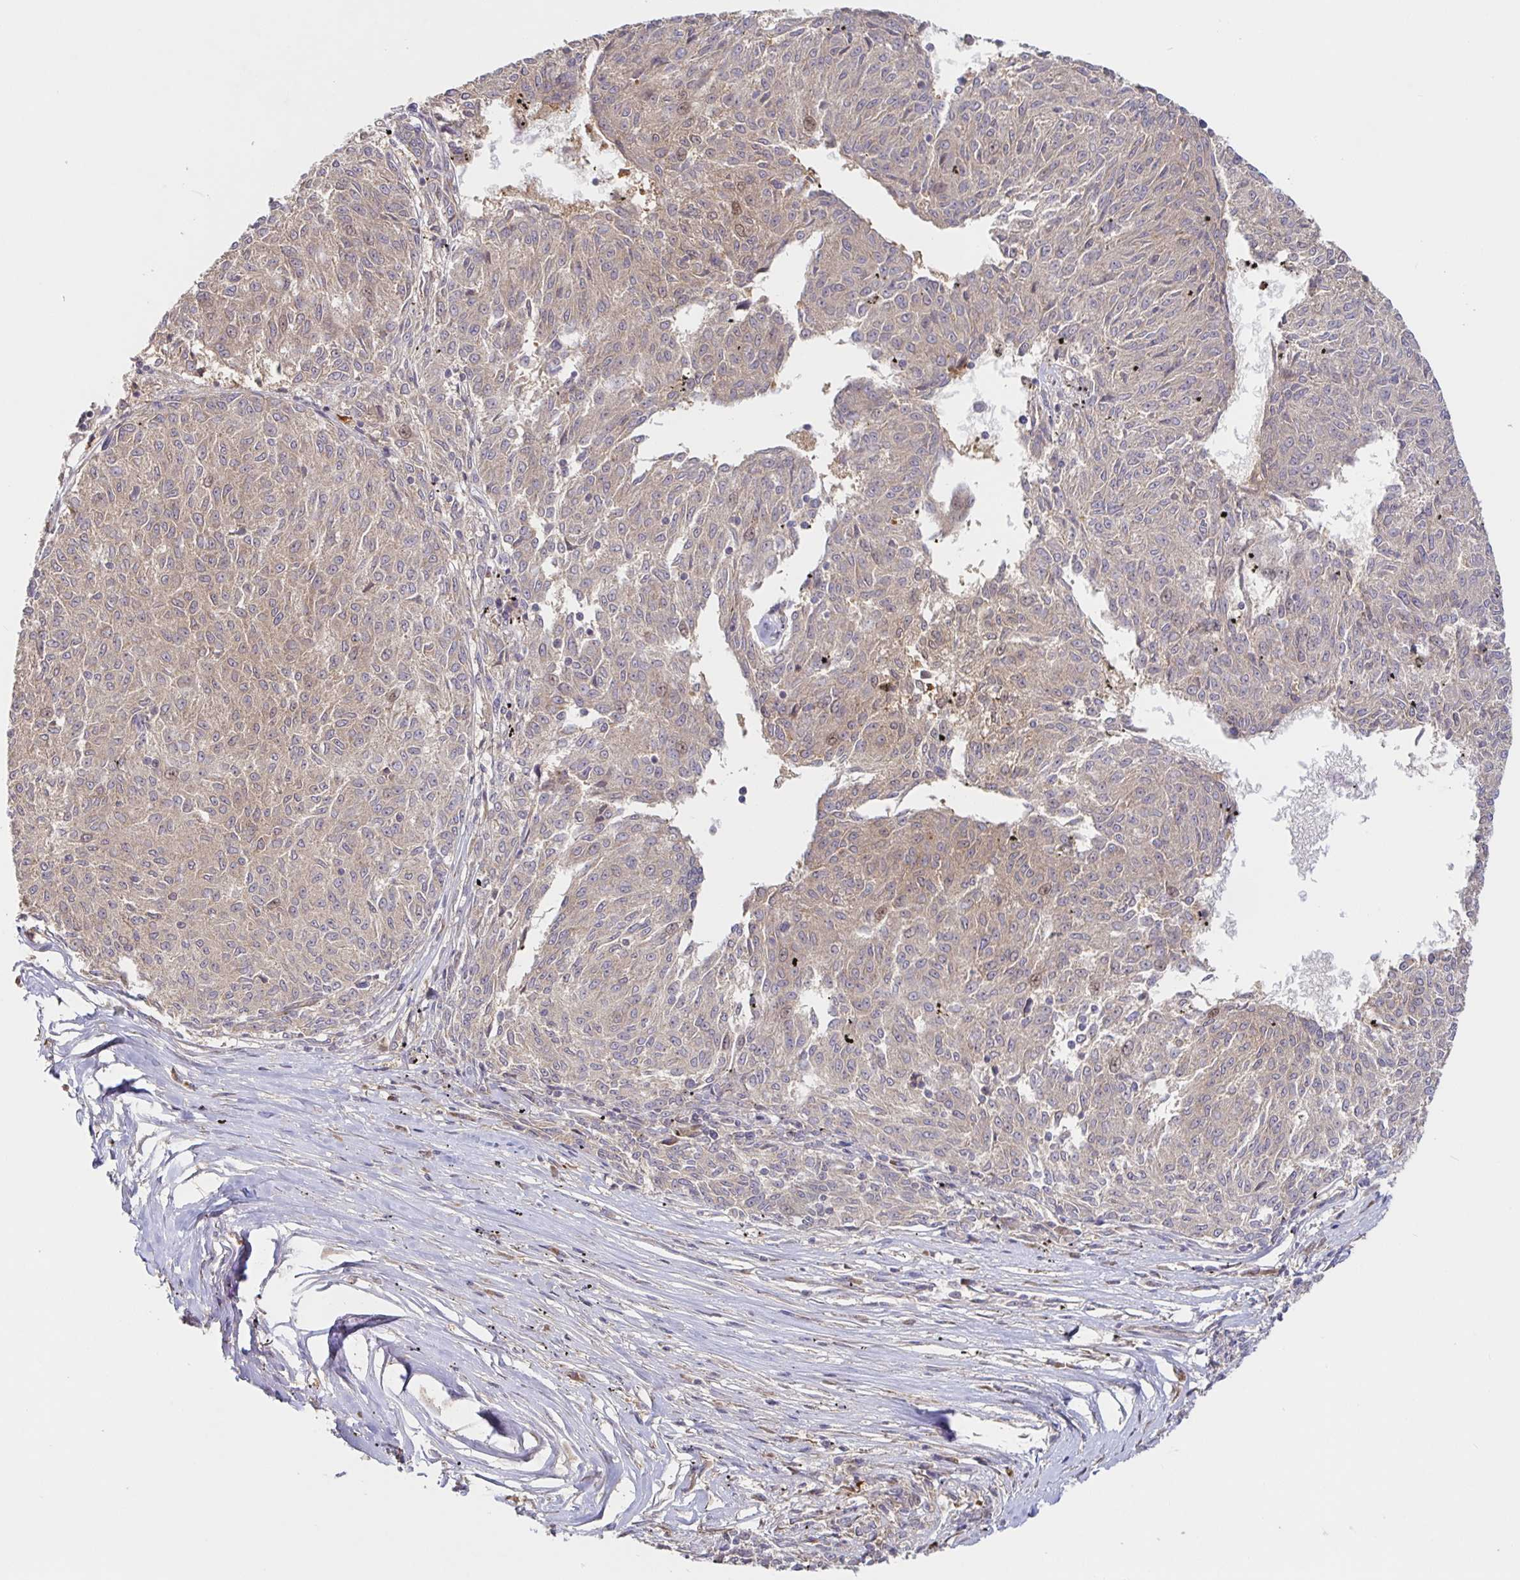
{"staining": {"intensity": "weak", "quantity": "25%-75%", "location": "cytoplasmic/membranous"}, "tissue": "melanoma", "cell_type": "Tumor cells", "image_type": "cancer", "snomed": [{"axis": "morphology", "description": "Malignant melanoma, NOS"}, {"axis": "topography", "description": "Skin"}], "caption": "Approximately 25%-75% of tumor cells in human melanoma show weak cytoplasmic/membranous protein staining as visualized by brown immunohistochemical staining.", "gene": "AACS", "patient": {"sex": "female", "age": 72}}